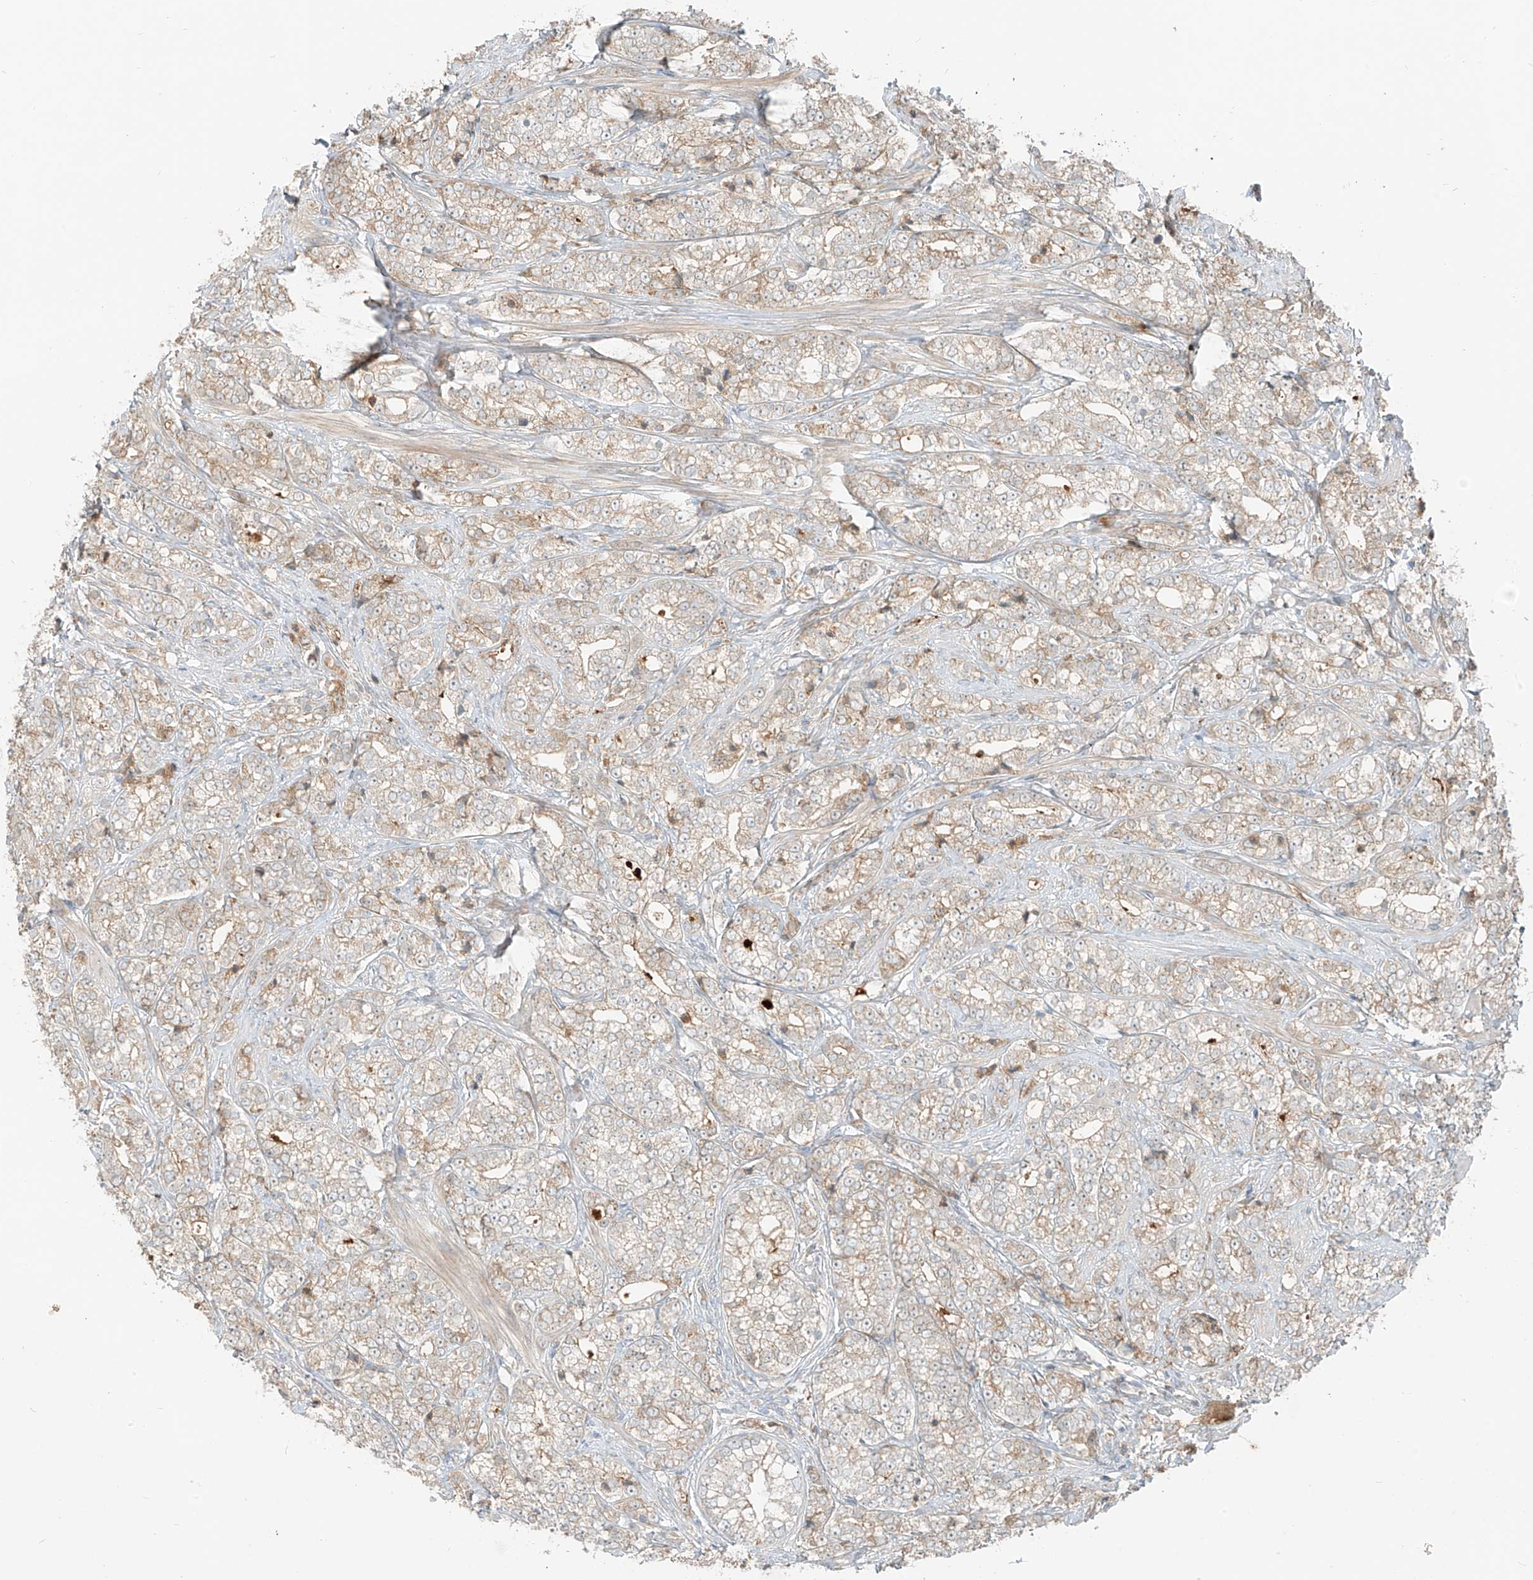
{"staining": {"intensity": "weak", "quantity": "<25%", "location": "cytoplasmic/membranous"}, "tissue": "prostate cancer", "cell_type": "Tumor cells", "image_type": "cancer", "snomed": [{"axis": "morphology", "description": "Adenocarcinoma, High grade"}, {"axis": "topography", "description": "Prostate"}], "caption": "Immunohistochemical staining of human prostate cancer shows no significant expression in tumor cells.", "gene": "FSTL1", "patient": {"sex": "male", "age": 69}}